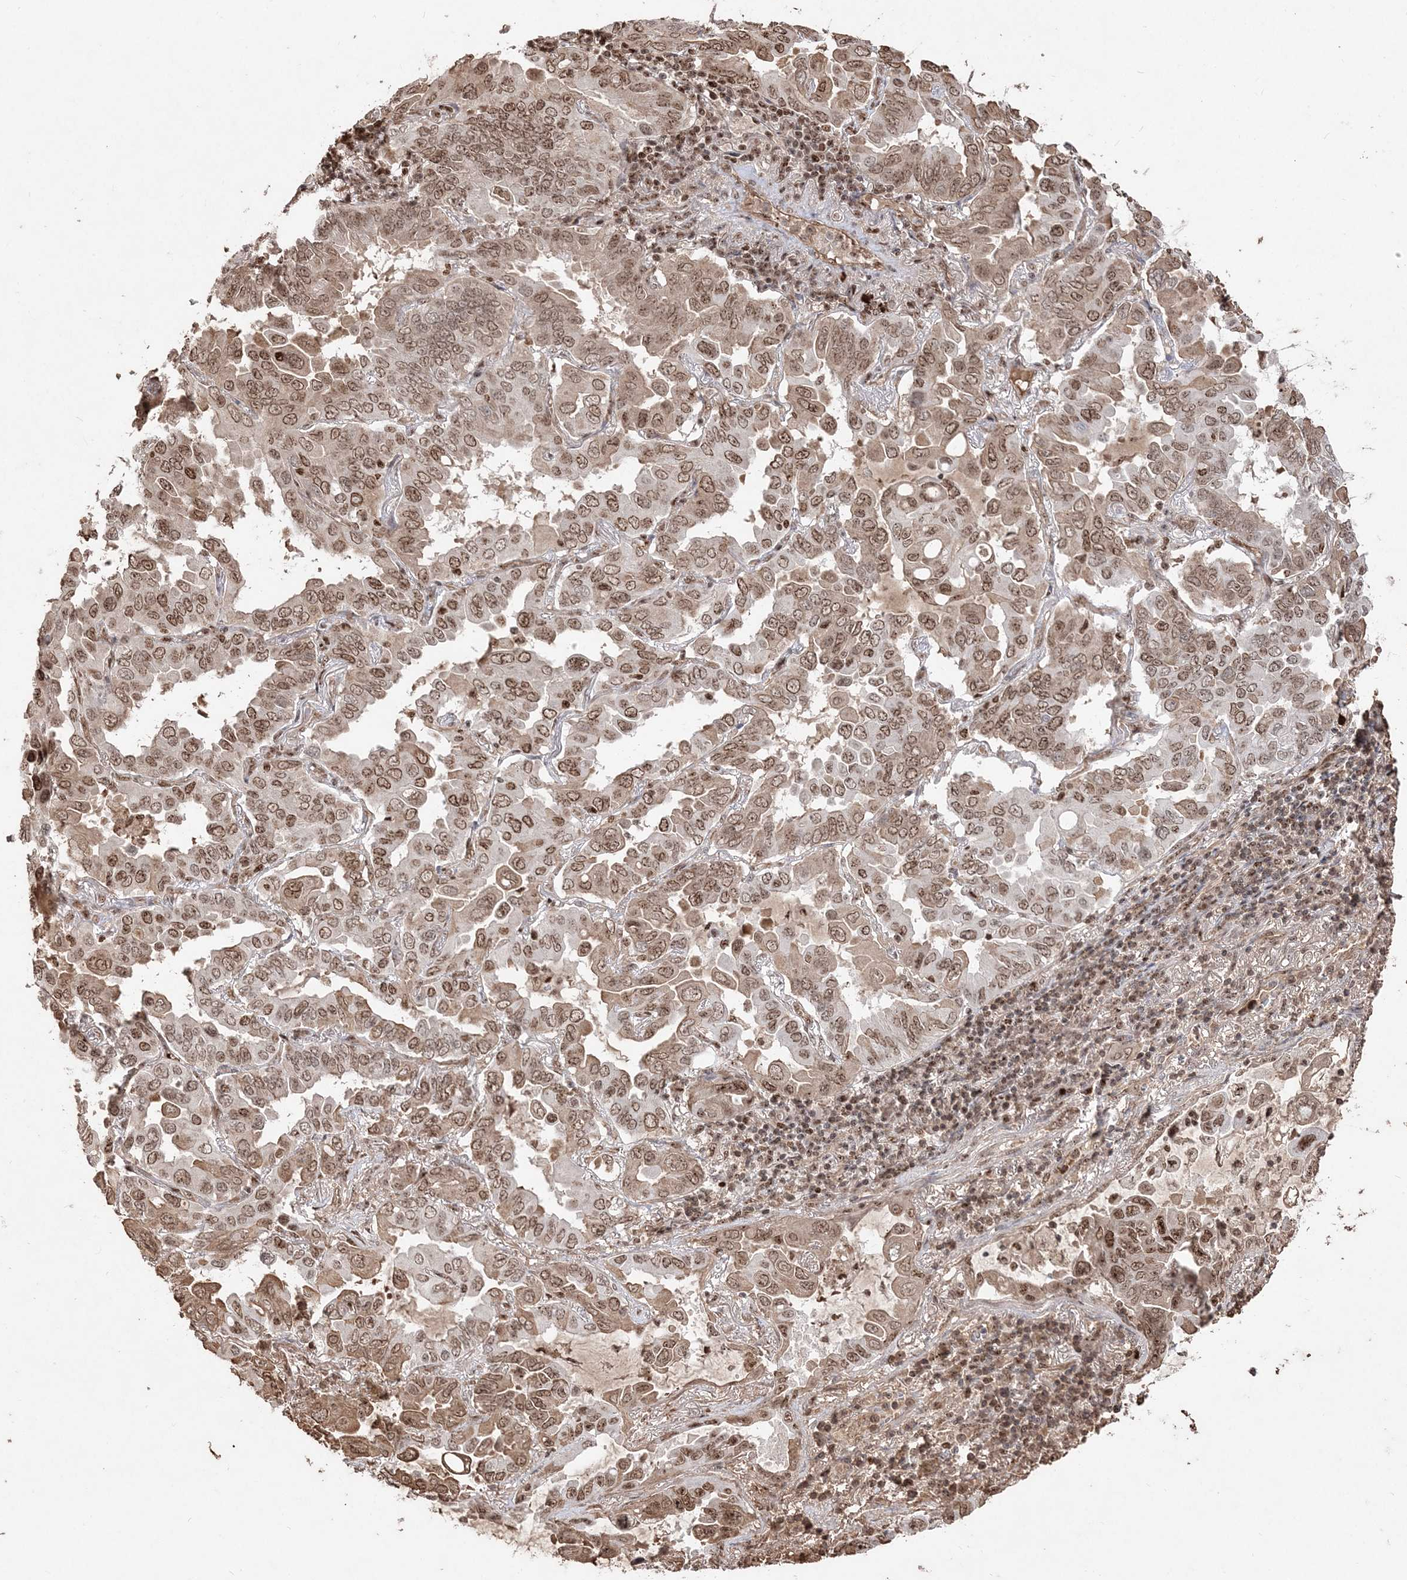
{"staining": {"intensity": "moderate", "quantity": ">75%", "location": "nuclear"}, "tissue": "lung cancer", "cell_type": "Tumor cells", "image_type": "cancer", "snomed": [{"axis": "morphology", "description": "Adenocarcinoma, NOS"}, {"axis": "topography", "description": "Lung"}], "caption": "Adenocarcinoma (lung) tissue demonstrates moderate nuclear positivity in approximately >75% of tumor cells", "gene": "RBM17", "patient": {"sex": "male", "age": 64}}